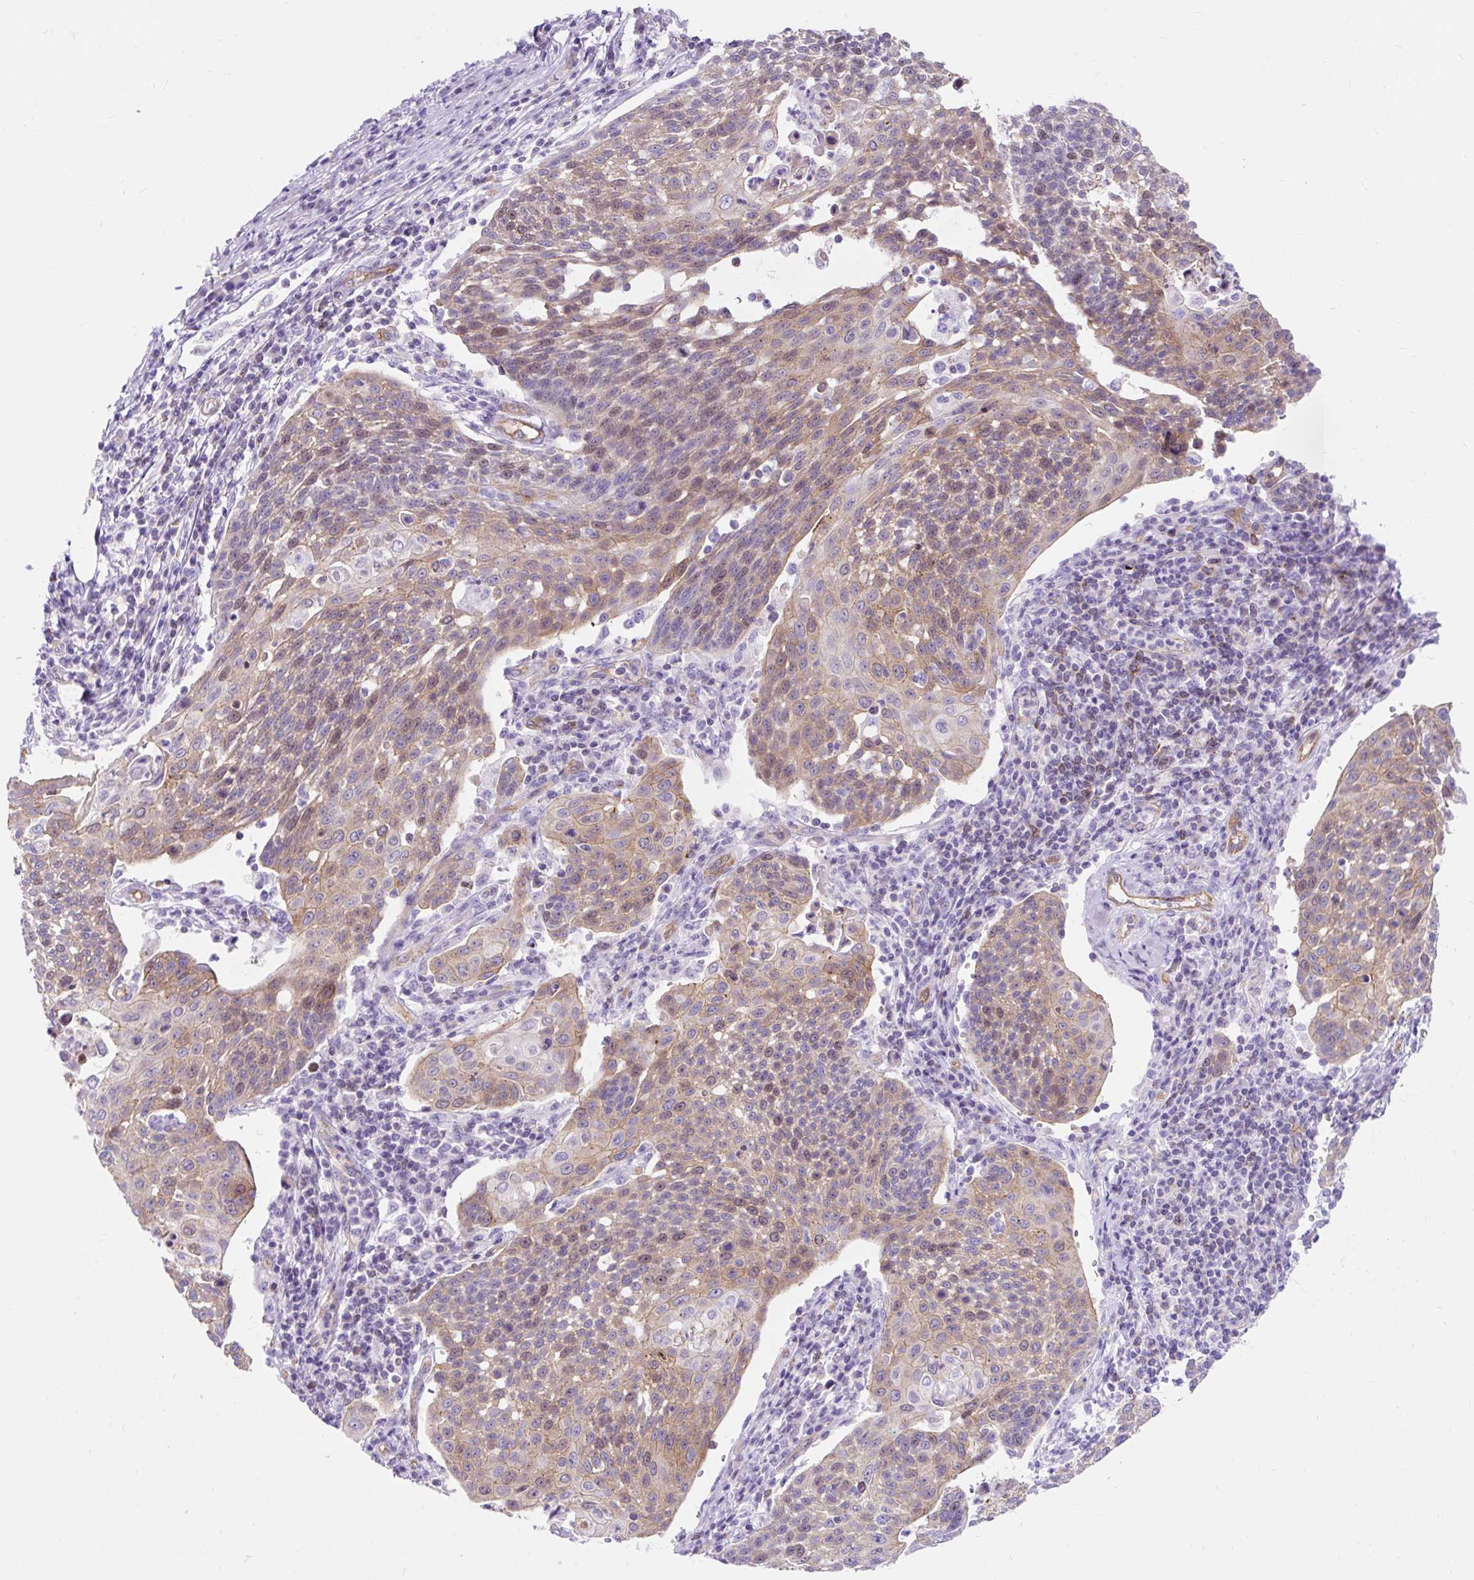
{"staining": {"intensity": "weak", "quantity": ">75%", "location": "cytoplasmic/membranous,nuclear"}, "tissue": "cervical cancer", "cell_type": "Tumor cells", "image_type": "cancer", "snomed": [{"axis": "morphology", "description": "Squamous cell carcinoma, NOS"}, {"axis": "topography", "description": "Cervix"}], "caption": "A brown stain highlights weak cytoplasmic/membranous and nuclear staining of a protein in cervical cancer tumor cells.", "gene": "HIP1R", "patient": {"sex": "female", "age": 34}}